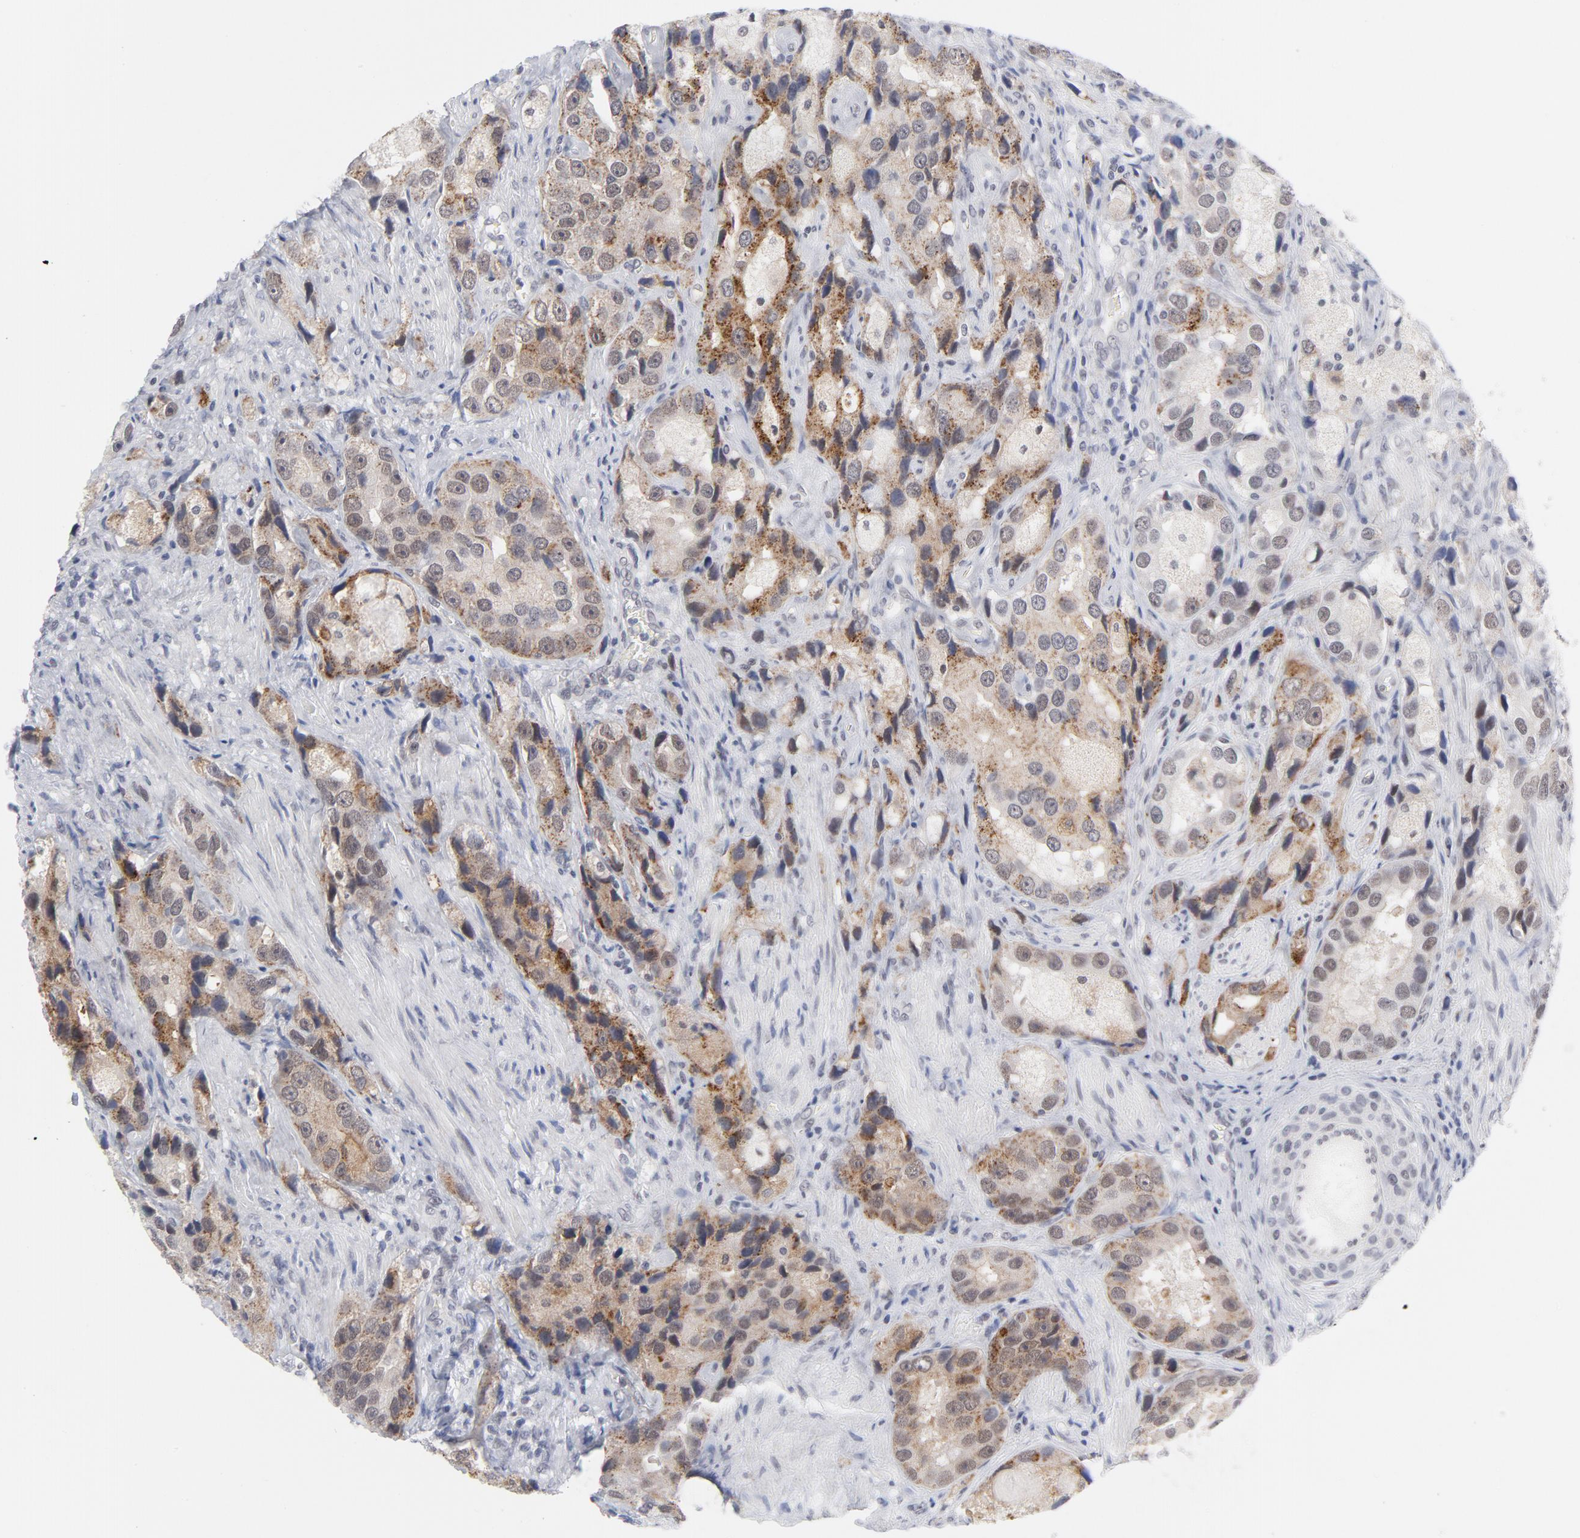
{"staining": {"intensity": "moderate", "quantity": "25%-75%", "location": "cytoplasmic/membranous"}, "tissue": "prostate cancer", "cell_type": "Tumor cells", "image_type": "cancer", "snomed": [{"axis": "morphology", "description": "Adenocarcinoma, High grade"}, {"axis": "topography", "description": "Prostate"}], "caption": "Adenocarcinoma (high-grade) (prostate) stained for a protein shows moderate cytoplasmic/membranous positivity in tumor cells.", "gene": "BAP1", "patient": {"sex": "male", "age": 63}}